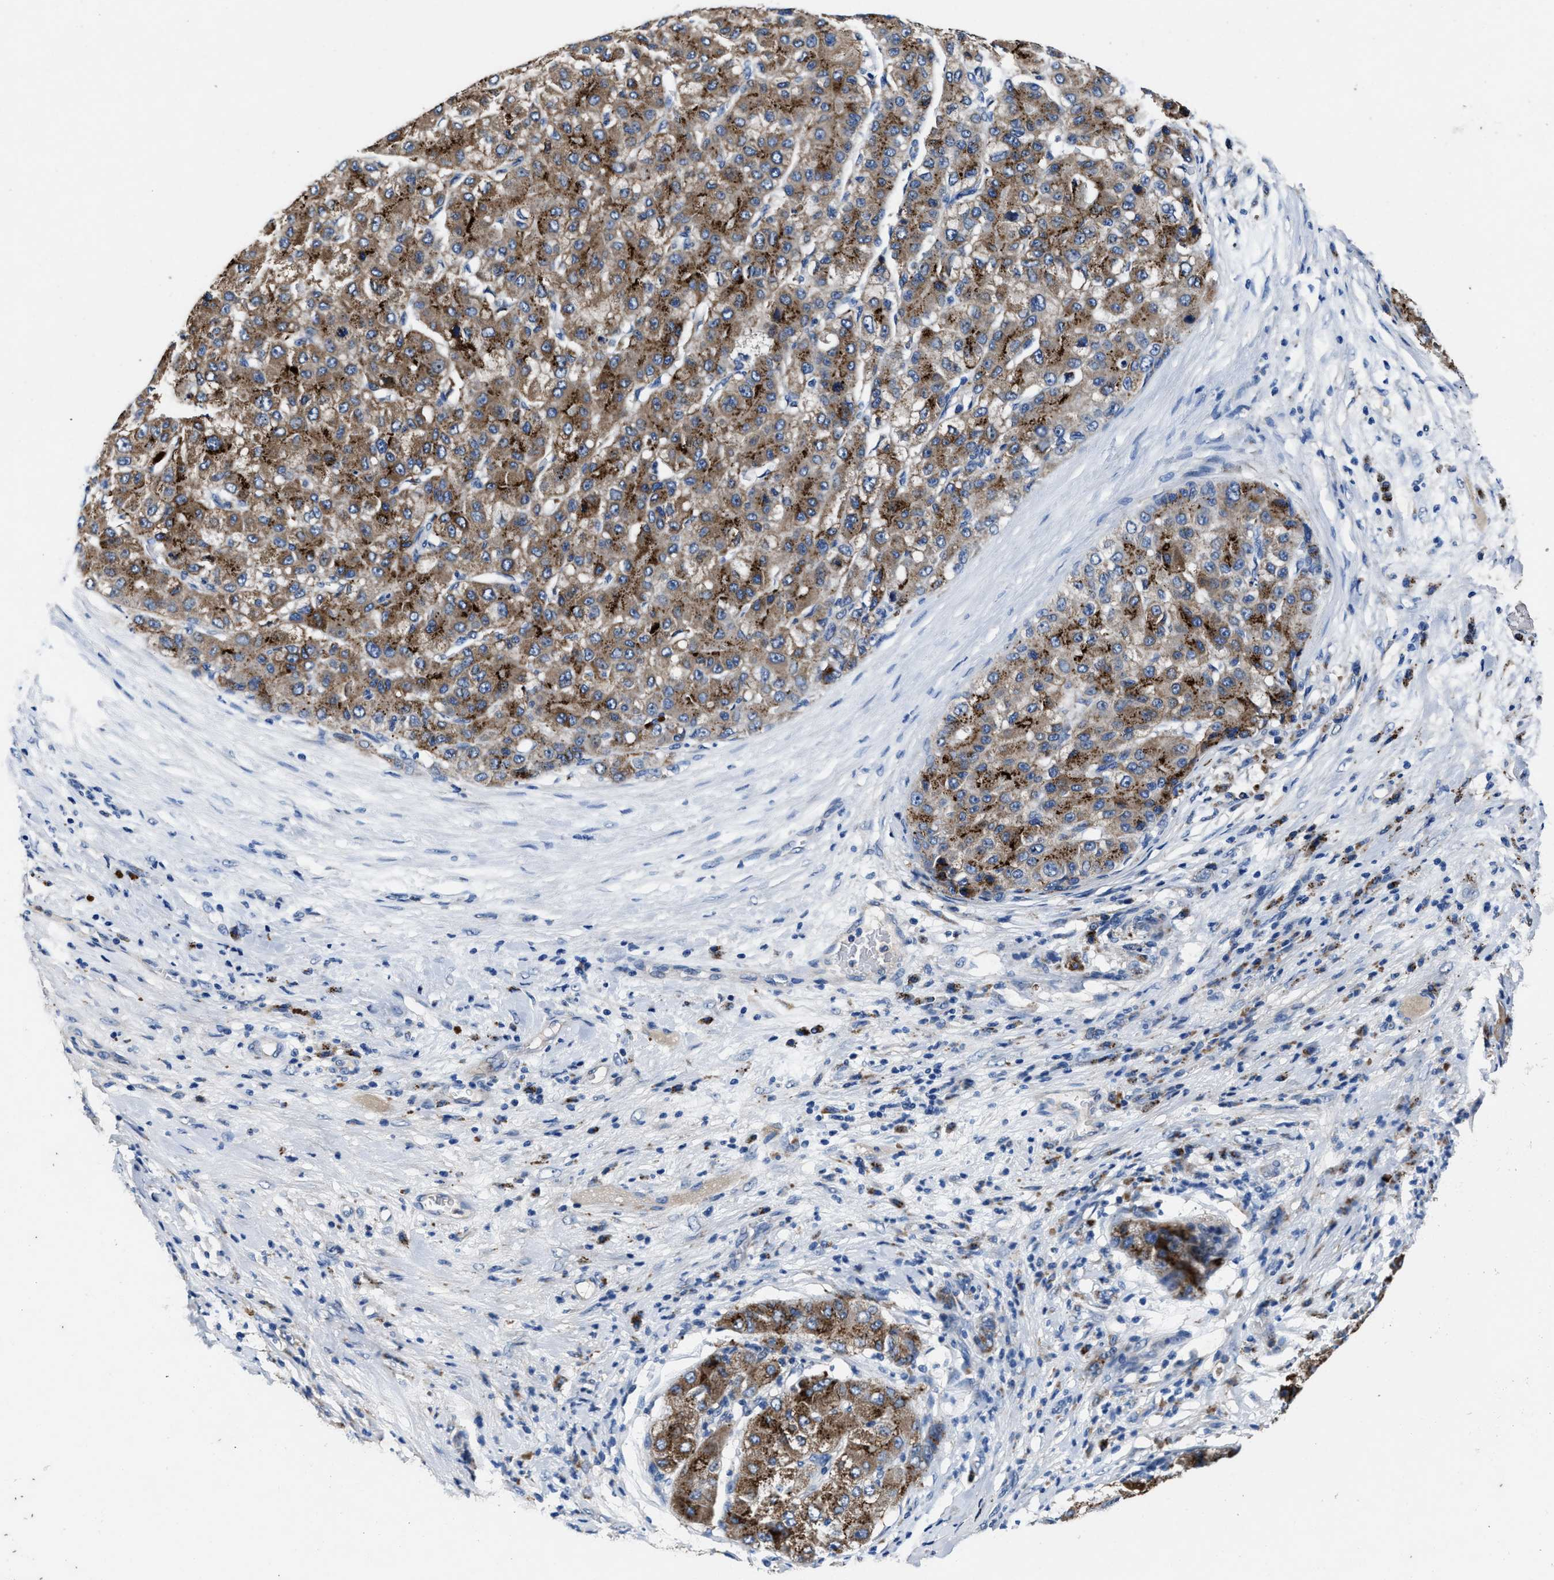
{"staining": {"intensity": "moderate", "quantity": ">75%", "location": "cytoplasmic/membranous"}, "tissue": "liver cancer", "cell_type": "Tumor cells", "image_type": "cancer", "snomed": [{"axis": "morphology", "description": "Carcinoma, Hepatocellular, NOS"}, {"axis": "topography", "description": "Liver"}], "caption": "Protein expression analysis of liver cancer reveals moderate cytoplasmic/membranous staining in approximately >75% of tumor cells.", "gene": "UBR4", "patient": {"sex": "male", "age": 80}}